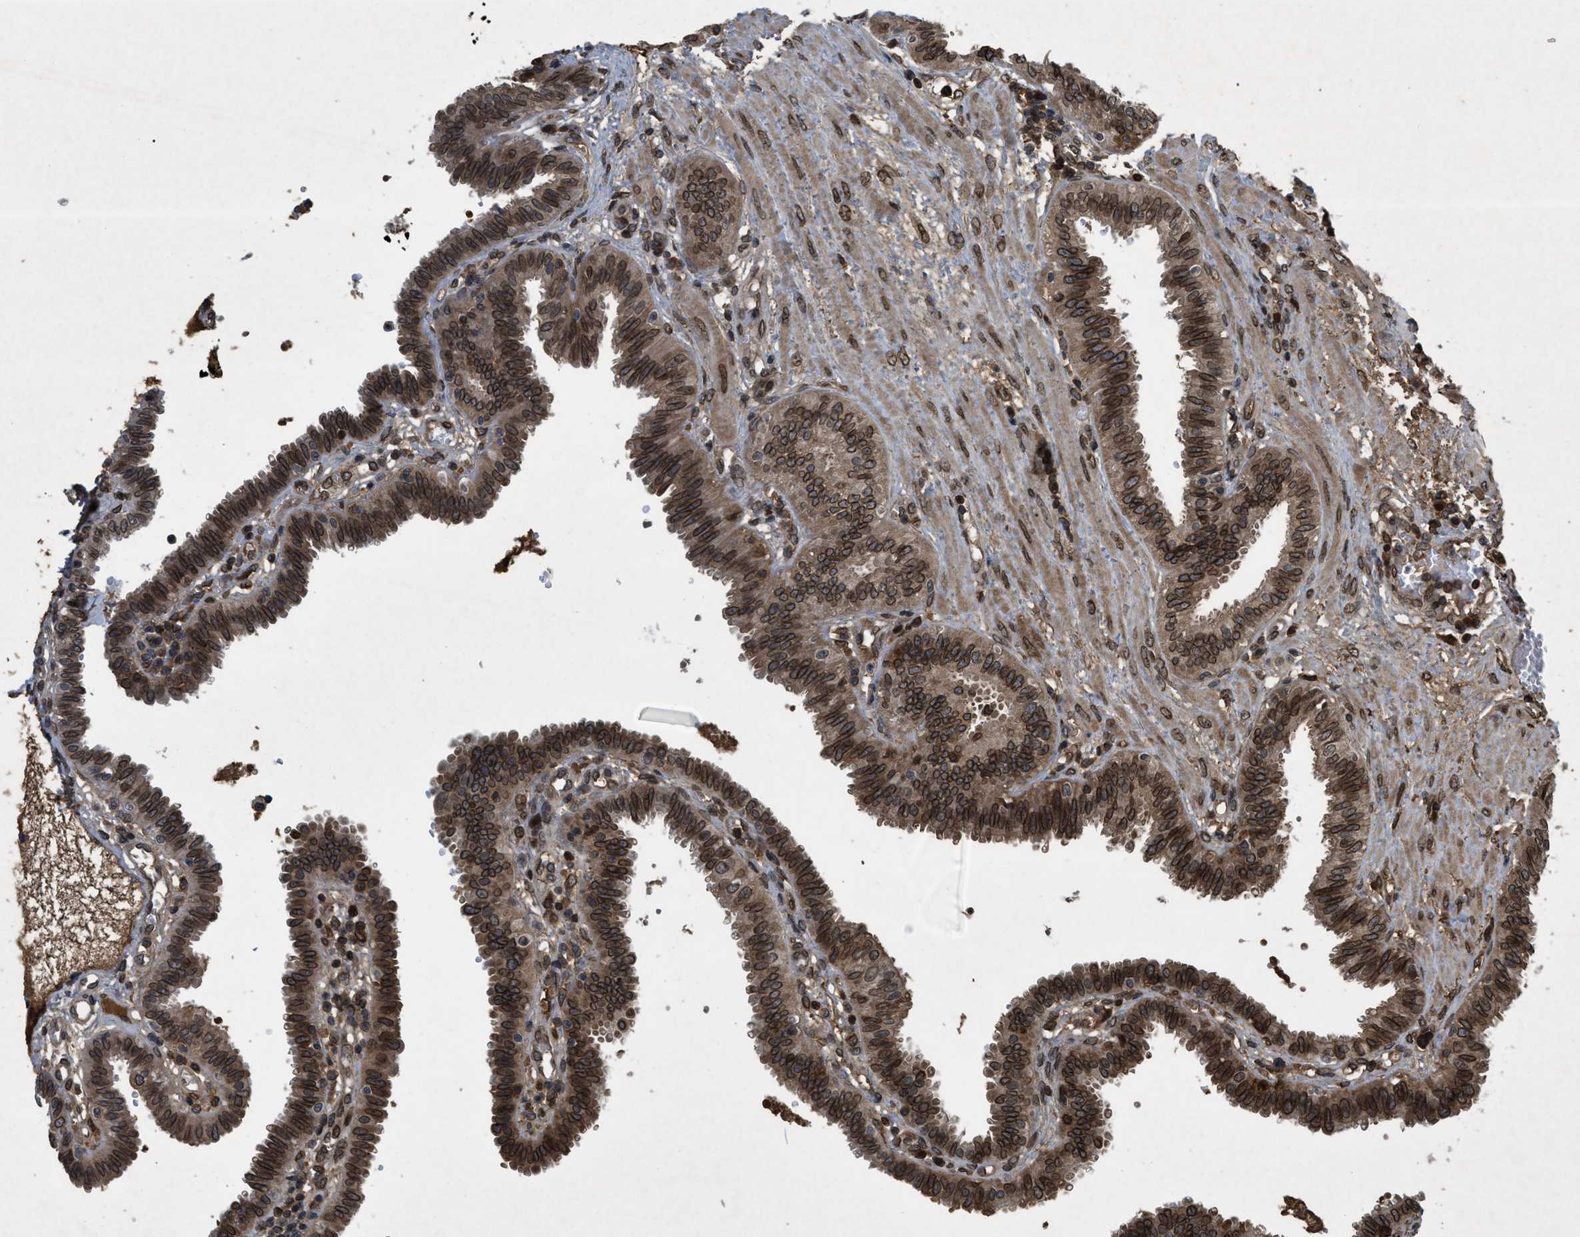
{"staining": {"intensity": "strong", "quantity": ">75%", "location": "cytoplasmic/membranous,nuclear"}, "tissue": "fallopian tube", "cell_type": "Glandular cells", "image_type": "normal", "snomed": [{"axis": "morphology", "description": "Normal tissue, NOS"}, {"axis": "topography", "description": "Fallopian tube"}], "caption": "Protein staining by IHC exhibits strong cytoplasmic/membranous,nuclear positivity in about >75% of glandular cells in normal fallopian tube. (Stains: DAB (3,3'-diaminobenzidine) in brown, nuclei in blue, Microscopy: brightfield microscopy at high magnification).", "gene": "CRY1", "patient": {"sex": "female", "age": 32}}